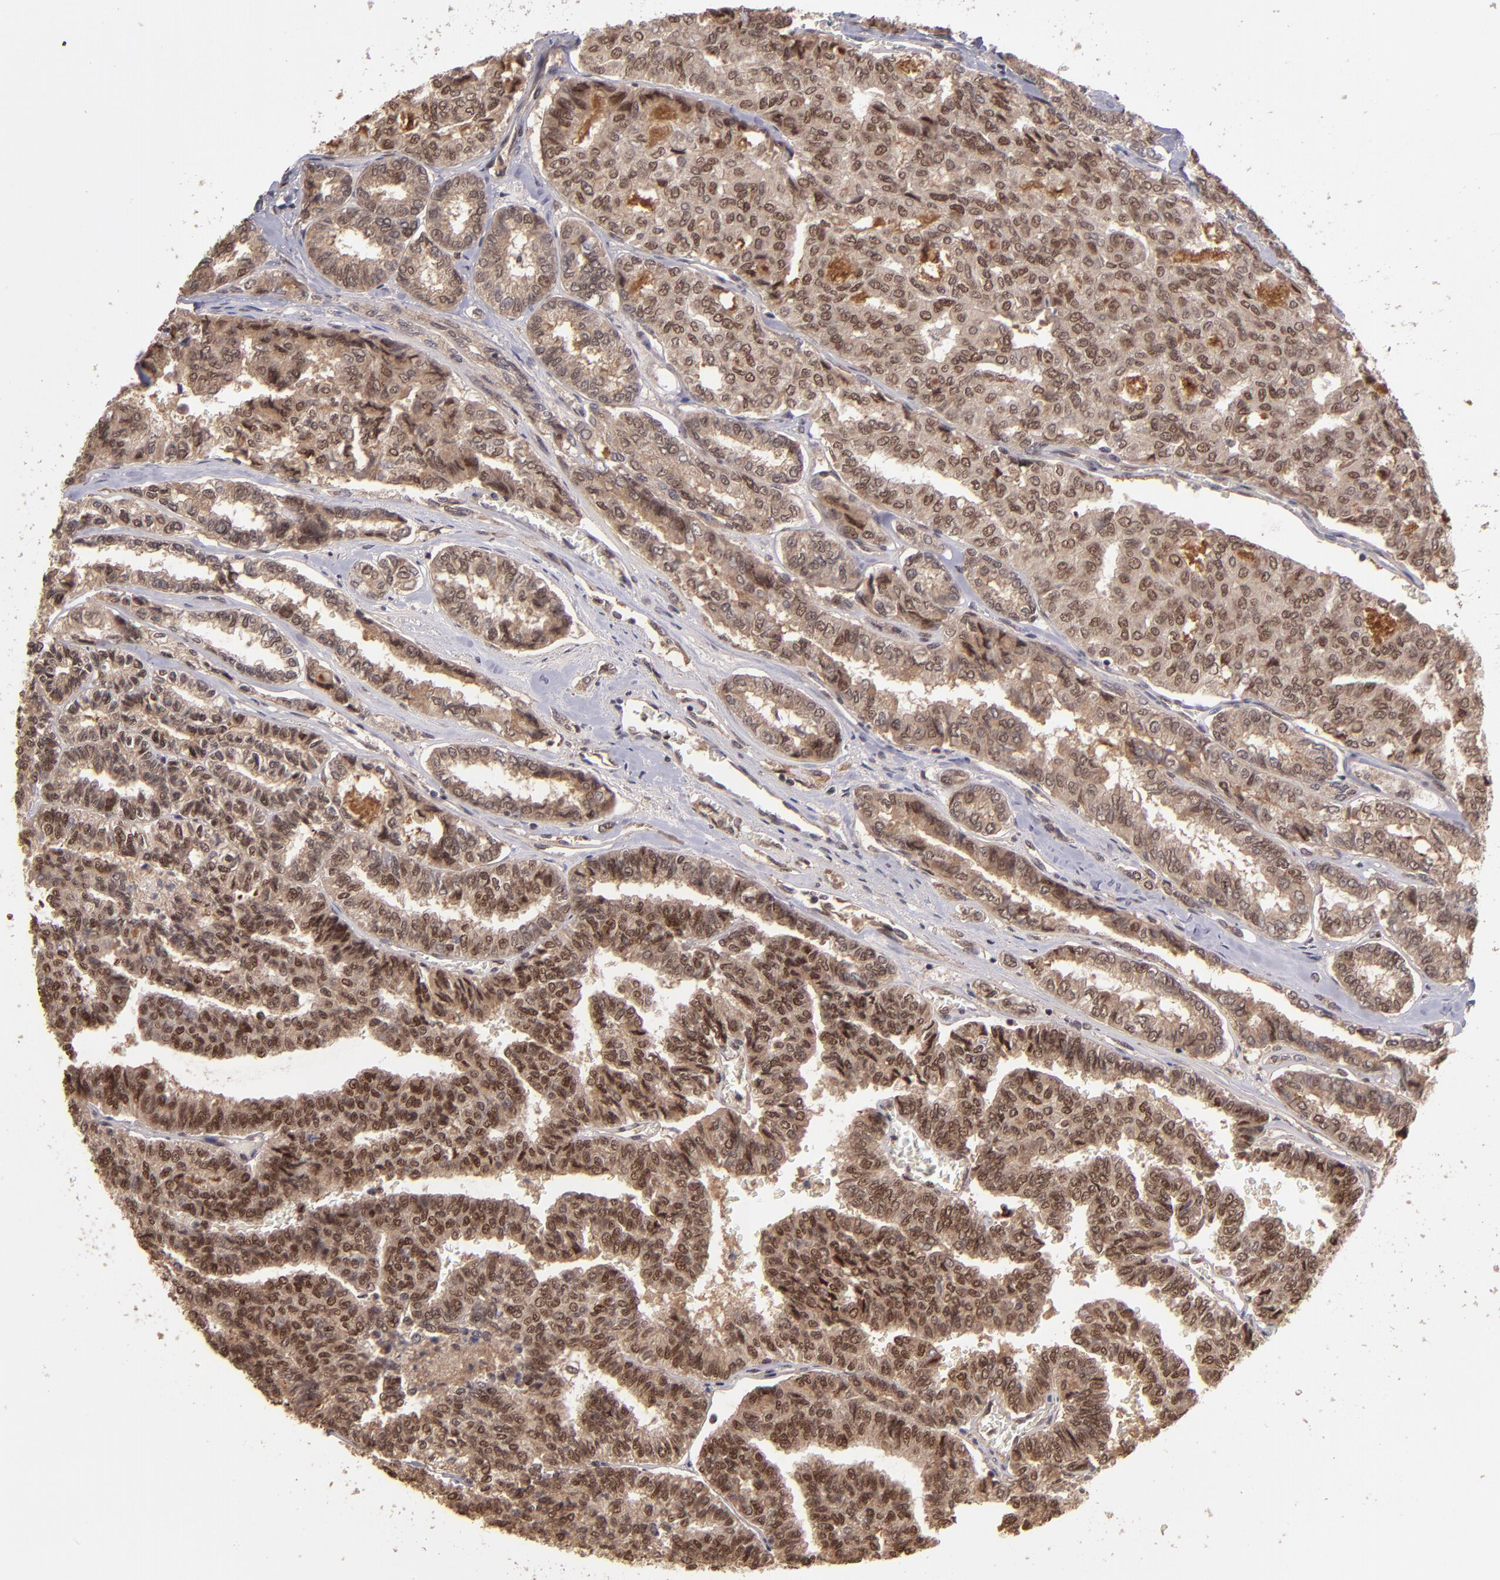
{"staining": {"intensity": "moderate", "quantity": ">75%", "location": "cytoplasmic/membranous,nuclear"}, "tissue": "thyroid cancer", "cell_type": "Tumor cells", "image_type": "cancer", "snomed": [{"axis": "morphology", "description": "Papillary adenocarcinoma, NOS"}, {"axis": "topography", "description": "Thyroid gland"}], "caption": "DAB (3,3'-diaminobenzidine) immunohistochemical staining of thyroid cancer shows moderate cytoplasmic/membranous and nuclear protein positivity in approximately >75% of tumor cells. (IHC, brightfield microscopy, high magnification).", "gene": "ABHD12B", "patient": {"sex": "female", "age": 35}}